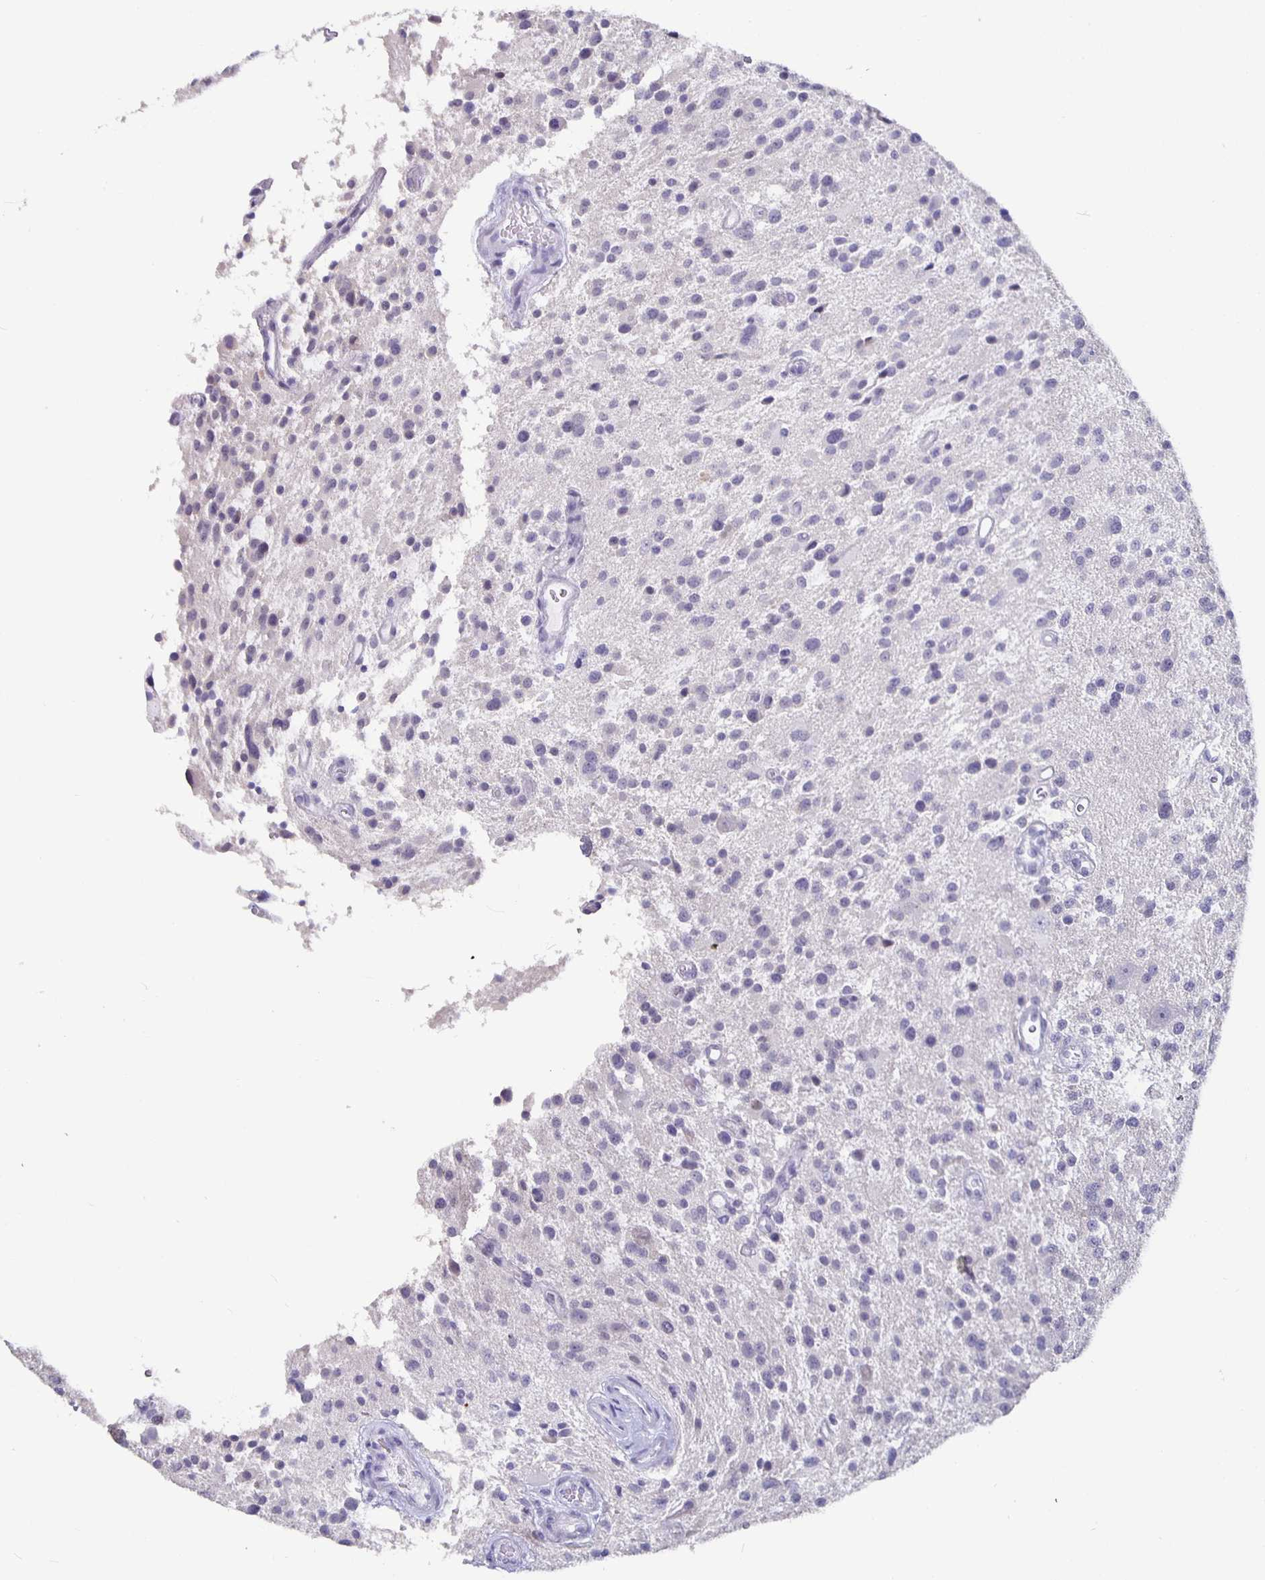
{"staining": {"intensity": "negative", "quantity": "none", "location": "none"}, "tissue": "glioma", "cell_type": "Tumor cells", "image_type": "cancer", "snomed": [{"axis": "morphology", "description": "Glioma, malignant, Low grade"}, {"axis": "topography", "description": "Brain"}], "caption": "IHC image of human glioma stained for a protein (brown), which displays no positivity in tumor cells.", "gene": "GPX4", "patient": {"sex": "male", "age": 43}}